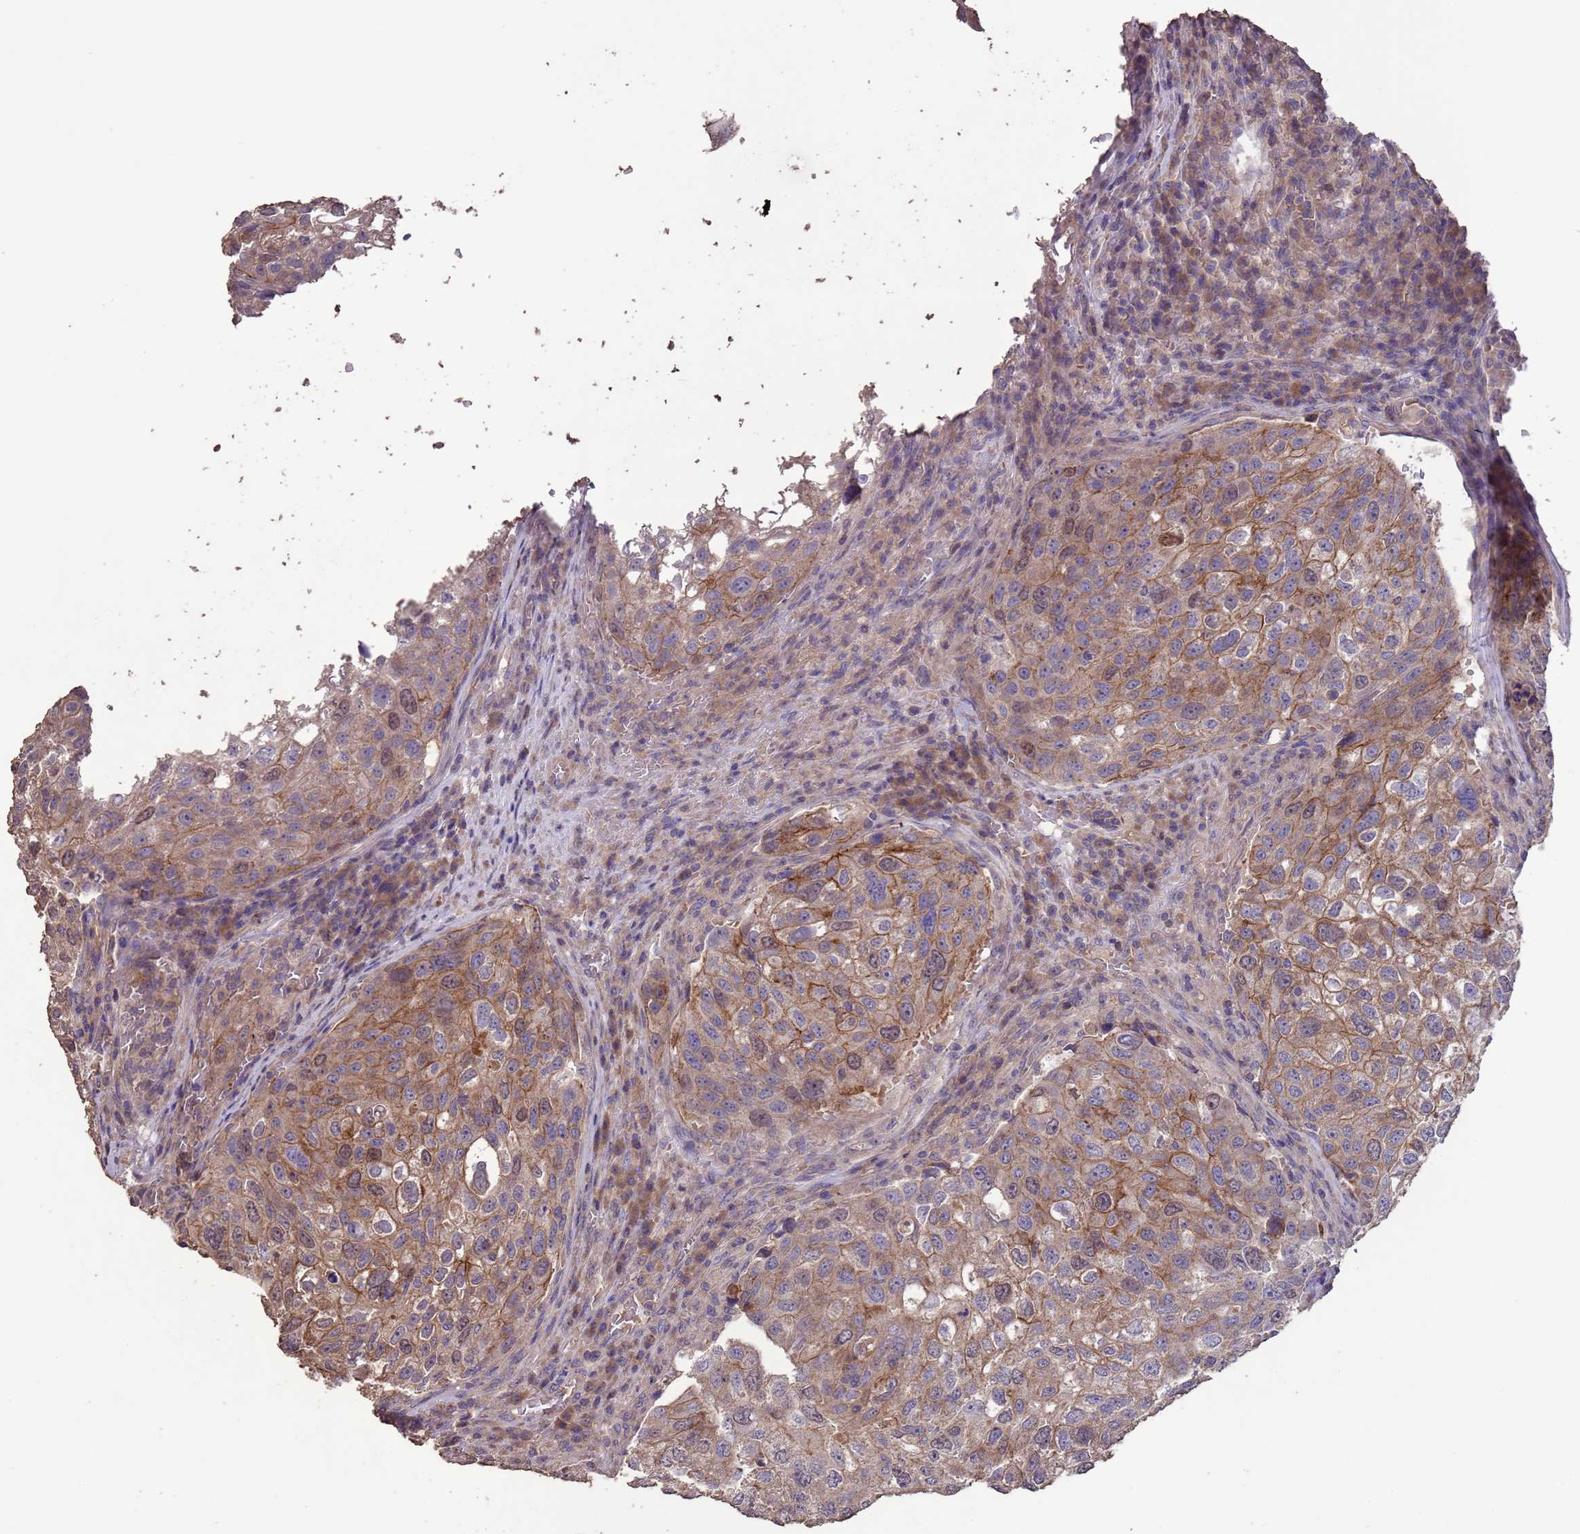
{"staining": {"intensity": "moderate", "quantity": "25%-75%", "location": "cytoplasmic/membranous"}, "tissue": "urothelial cancer", "cell_type": "Tumor cells", "image_type": "cancer", "snomed": [{"axis": "morphology", "description": "Urothelial carcinoma, High grade"}, {"axis": "topography", "description": "Lymph node"}, {"axis": "topography", "description": "Urinary bladder"}], "caption": "This photomicrograph displays IHC staining of urothelial cancer, with medium moderate cytoplasmic/membranous staining in about 25%-75% of tumor cells.", "gene": "SLC9B2", "patient": {"sex": "male", "age": 51}}